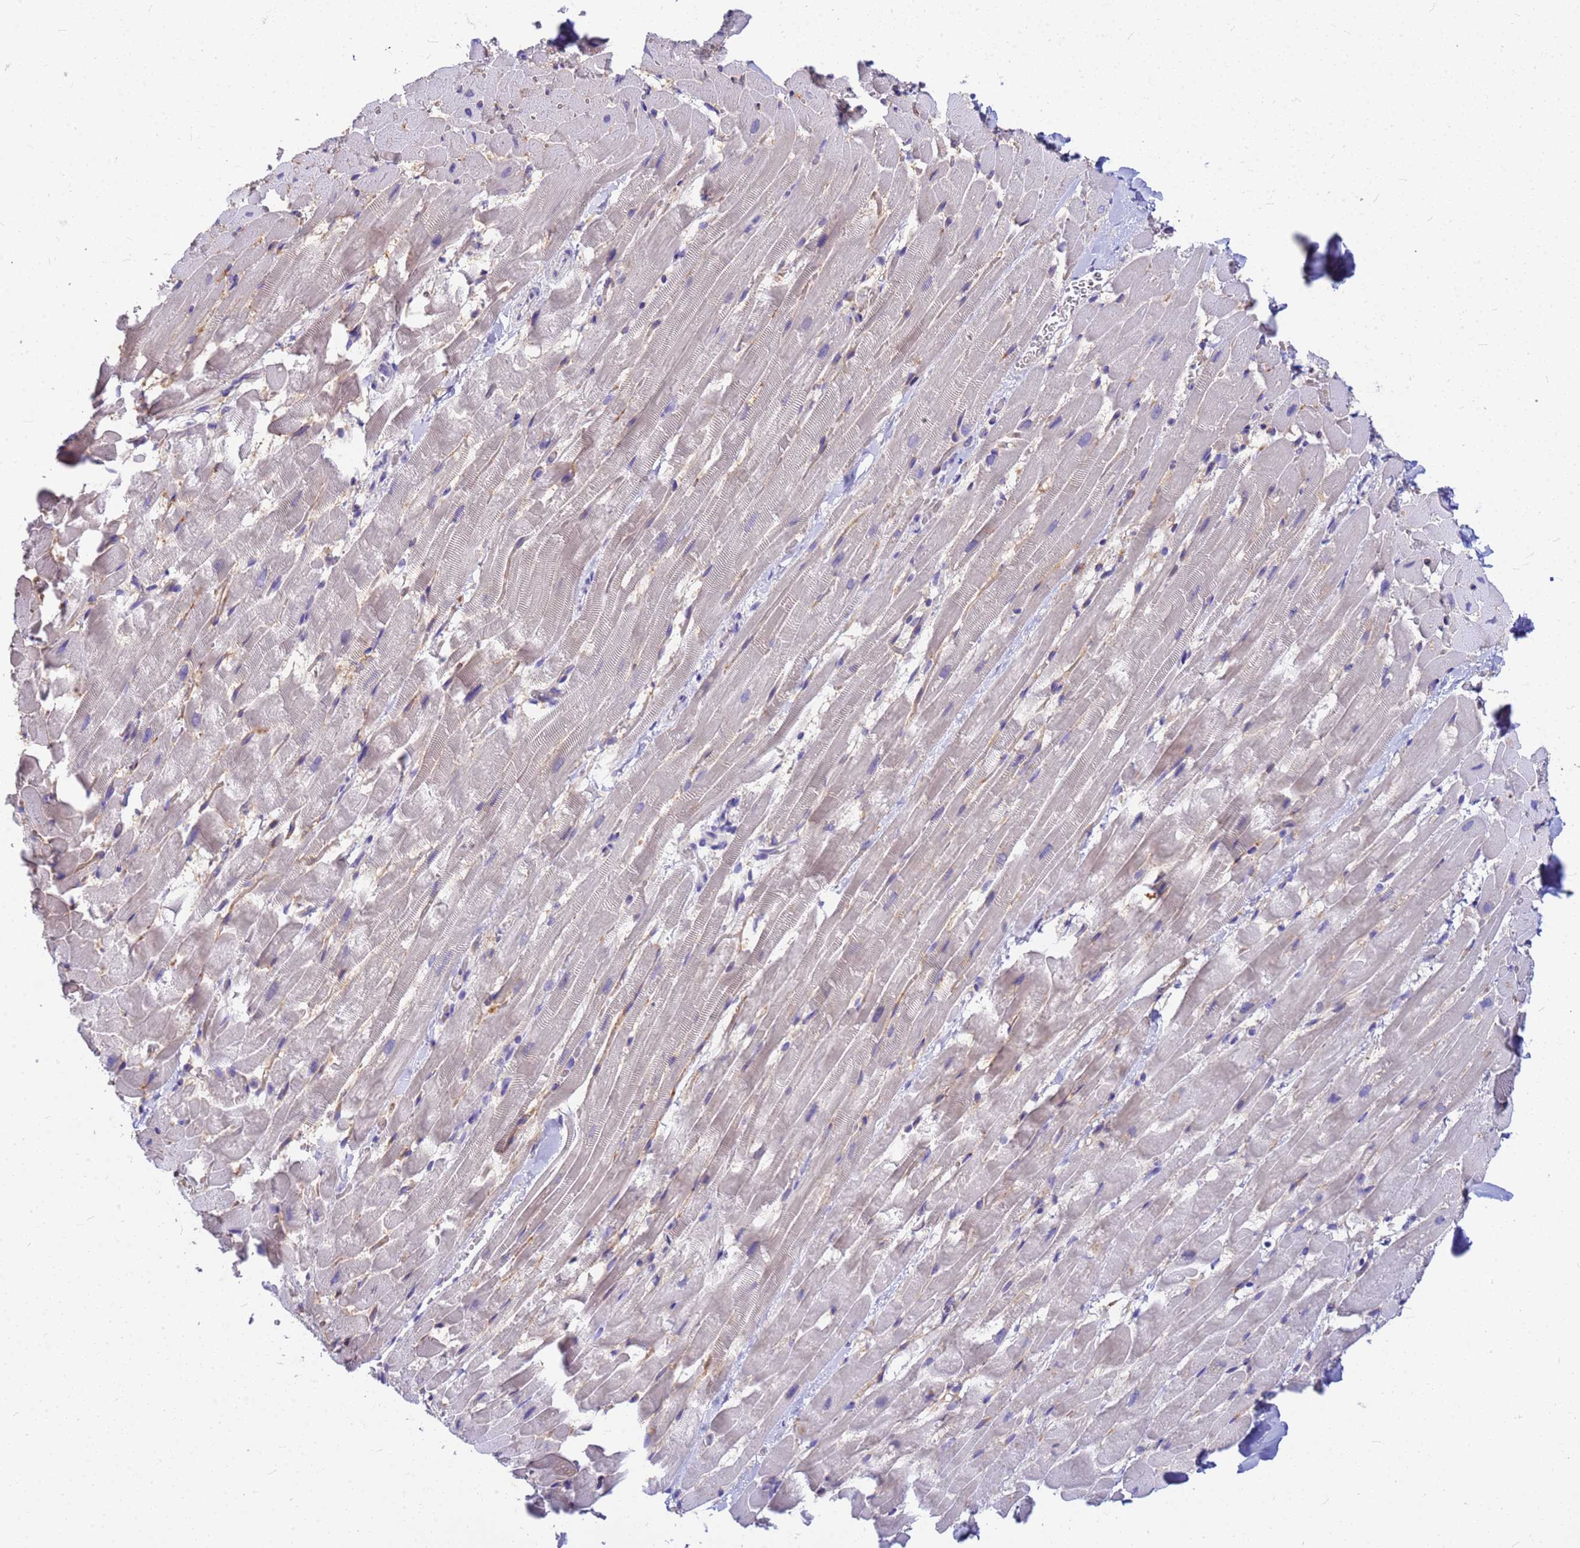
{"staining": {"intensity": "negative", "quantity": "none", "location": "none"}, "tissue": "heart muscle", "cell_type": "Cardiomyocytes", "image_type": "normal", "snomed": [{"axis": "morphology", "description": "Normal tissue, NOS"}, {"axis": "topography", "description": "Heart"}], "caption": "Immunohistochemistry of normal heart muscle reveals no positivity in cardiomyocytes.", "gene": "DPRX", "patient": {"sex": "male", "age": 37}}